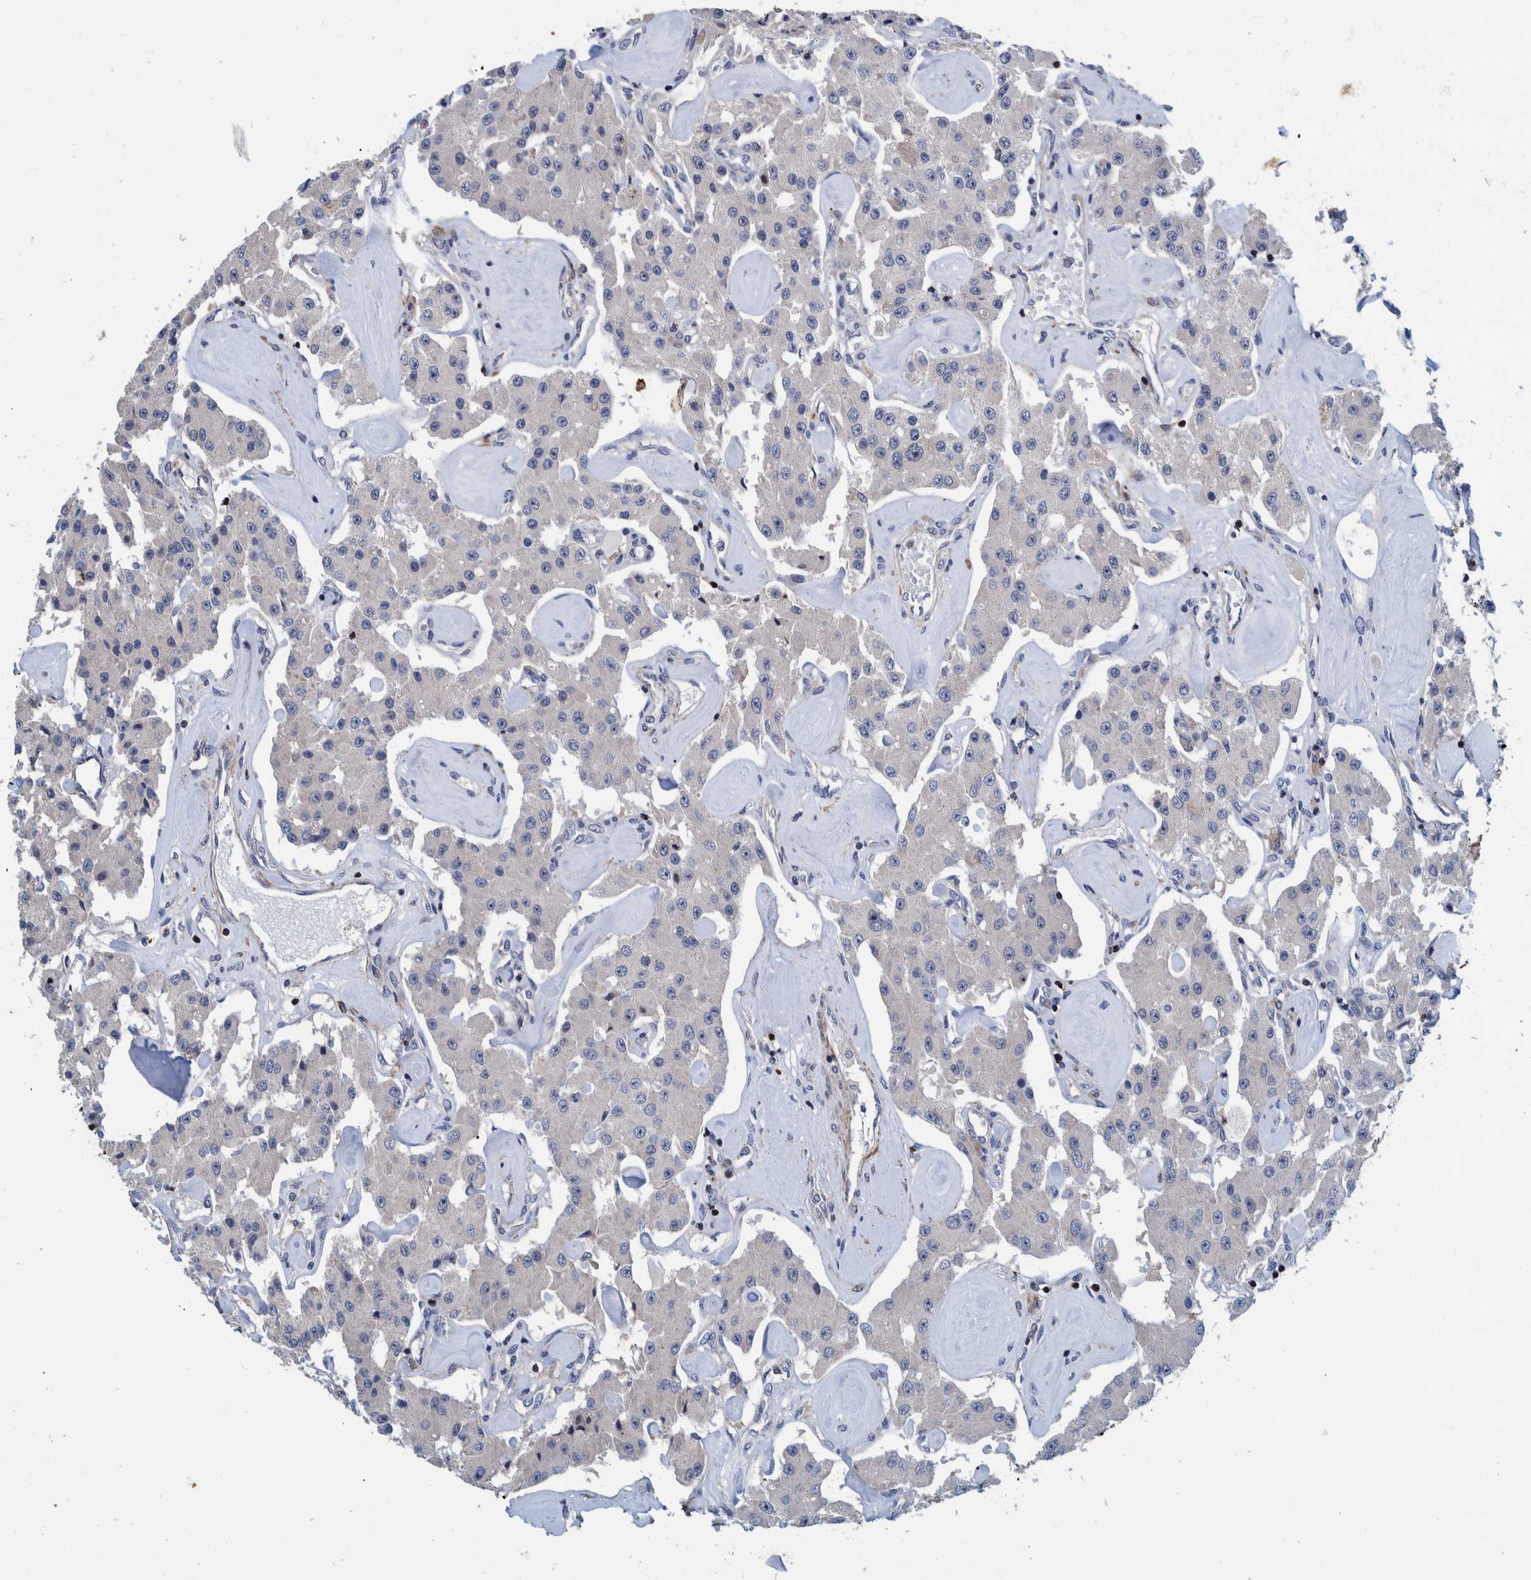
{"staining": {"intensity": "negative", "quantity": "none", "location": "none"}, "tissue": "carcinoid", "cell_type": "Tumor cells", "image_type": "cancer", "snomed": [{"axis": "morphology", "description": "Carcinoid, malignant, NOS"}, {"axis": "topography", "description": "Pancreas"}], "caption": "DAB (3,3'-diaminobenzidine) immunohistochemical staining of human carcinoid shows no significant expression in tumor cells.", "gene": "MKS1", "patient": {"sex": "male", "age": 41}}